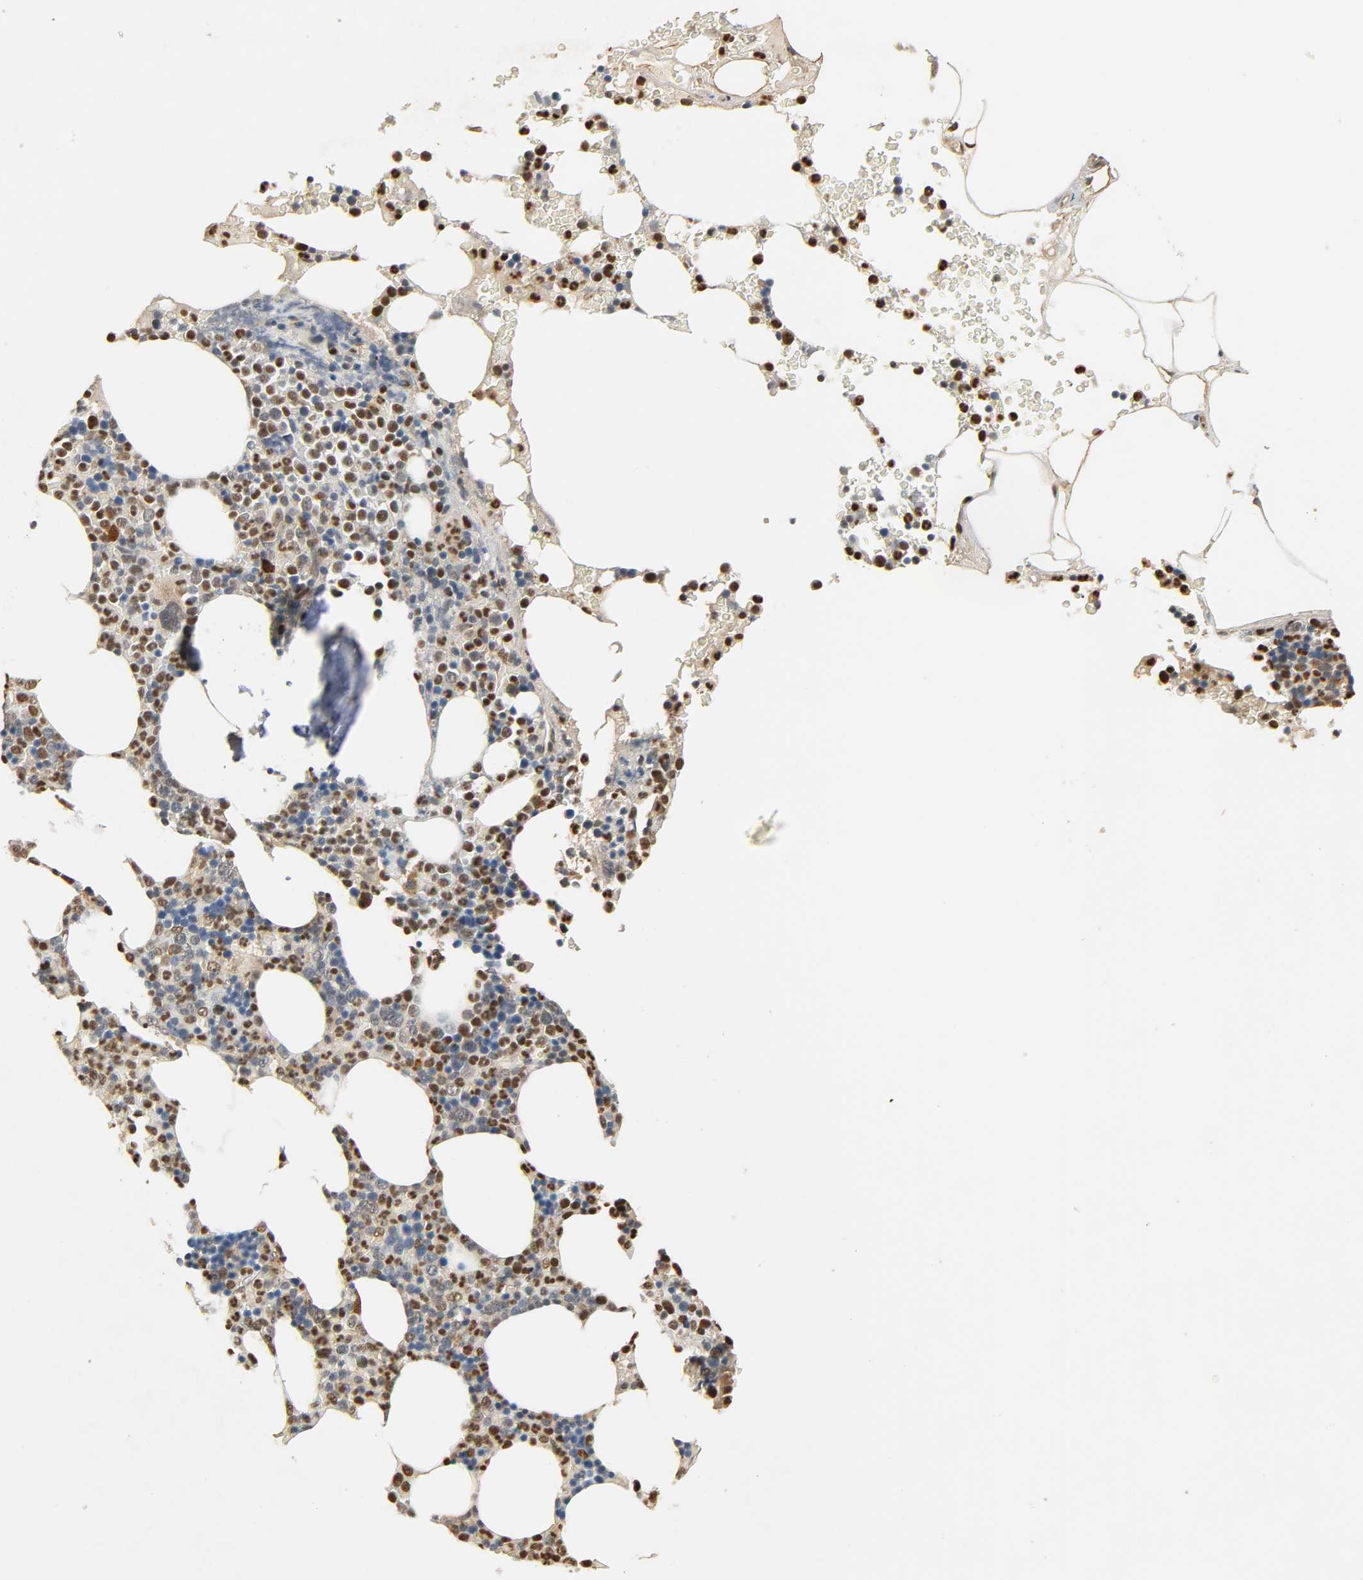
{"staining": {"intensity": "strong", "quantity": "25%-75%", "location": "nuclear"}, "tissue": "bone marrow", "cell_type": "Hematopoietic cells", "image_type": "normal", "snomed": [{"axis": "morphology", "description": "Normal tissue, NOS"}, {"axis": "topography", "description": "Bone marrow"}], "caption": "The immunohistochemical stain shows strong nuclear staining in hematopoietic cells of normal bone marrow. (DAB (3,3'-diaminobenzidine) = brown stain, brightfield microscopy at high magnification).", "gene": "ZFPM2", "patient": {"sex": "female", "age": 66}}